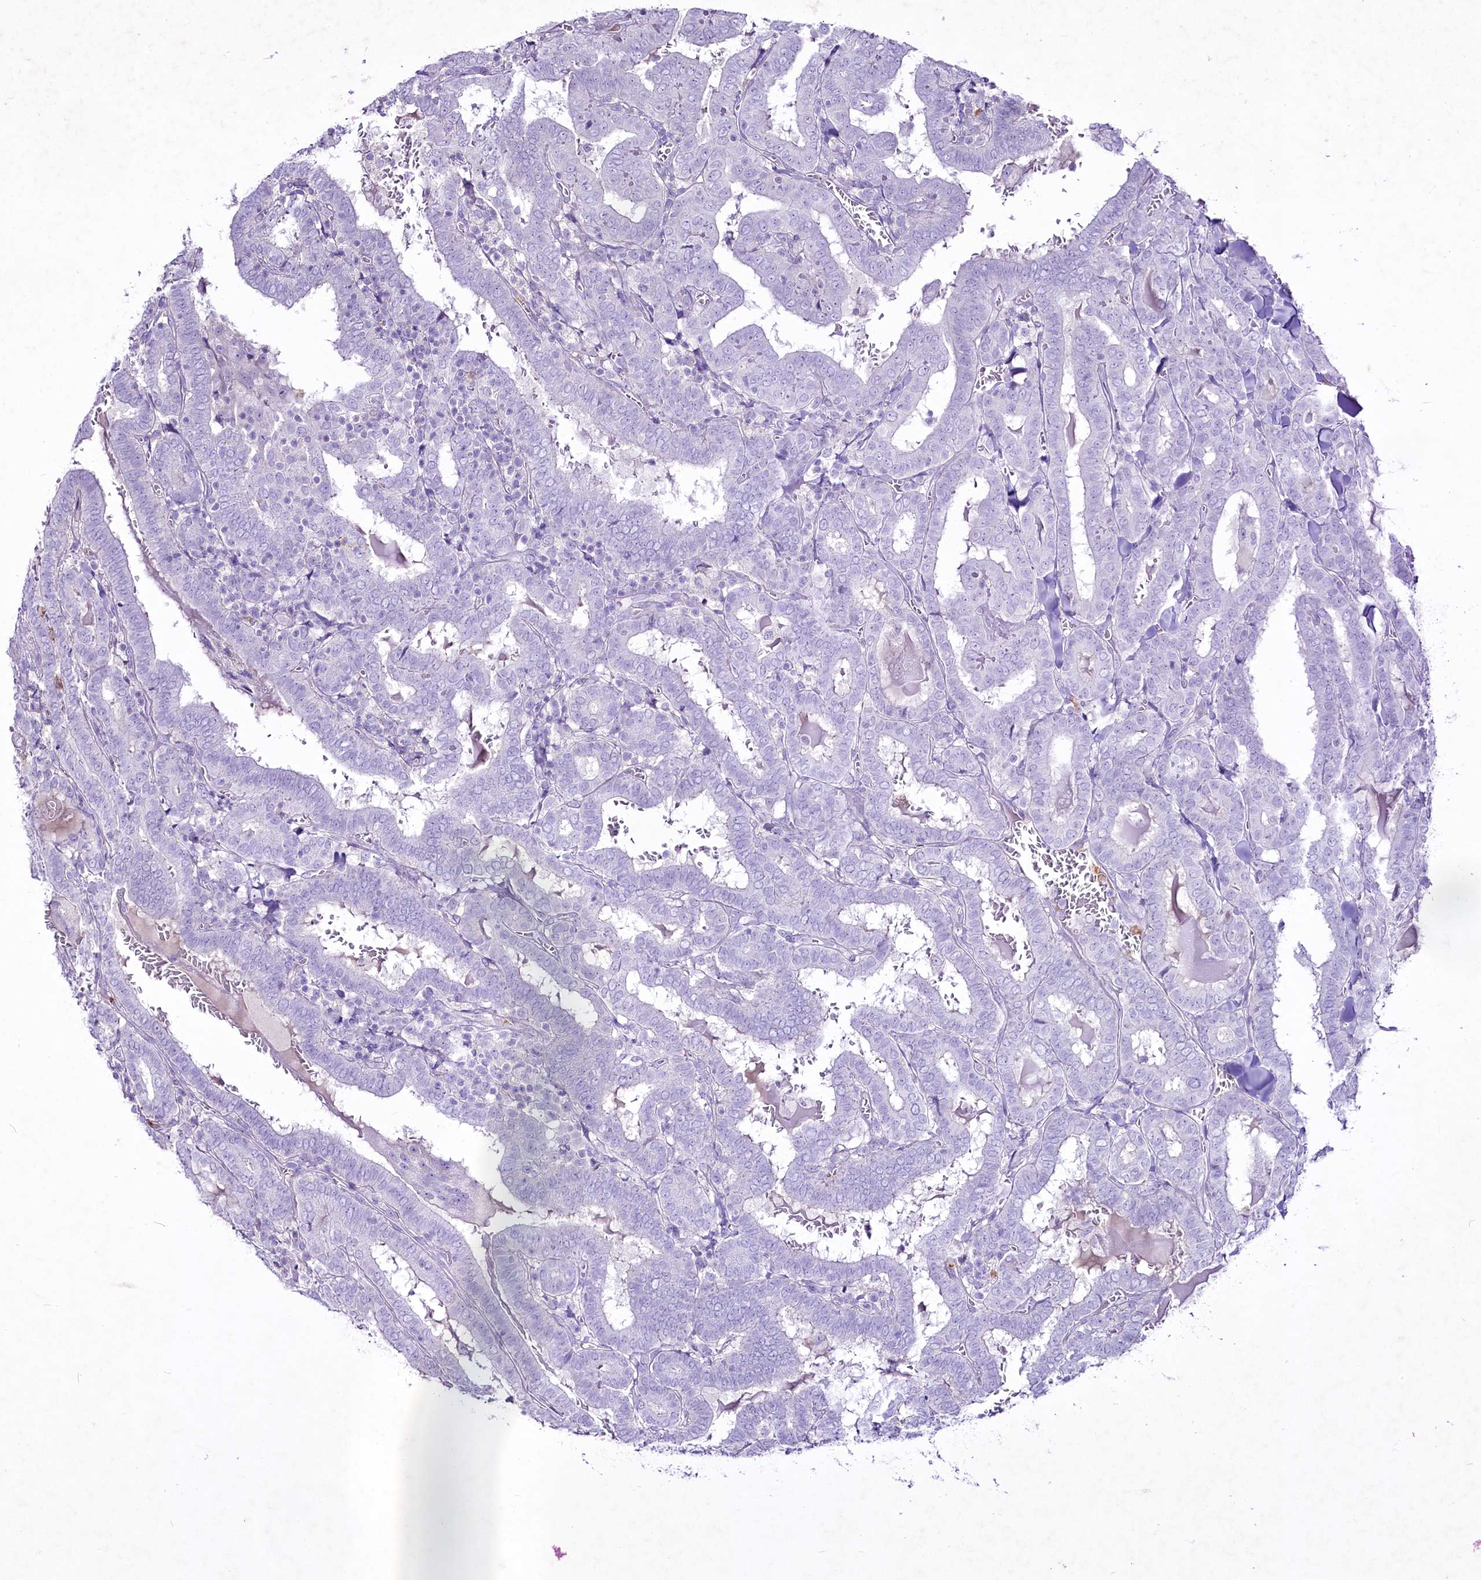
{"staining": {"intensity": "negative", "quantity": "none", "location": "none"}, "tissue": "thyroid cancer", "cell_type": "Tumor cells", "image_type": "cancer", "snomed": [{"axis": "morphology", "description": "Papillary adenocarcinoma, NOS"}, {"axis": "topography", "description": "Thyroid gland"}], "caption": "This is an immunohistochemistry photomicrograph of thyroid papillary adenocarcinoma. There is no staining in tumor cells.", "gene": "FAM209B", "patient": {"sex": "female", "age": 72}}